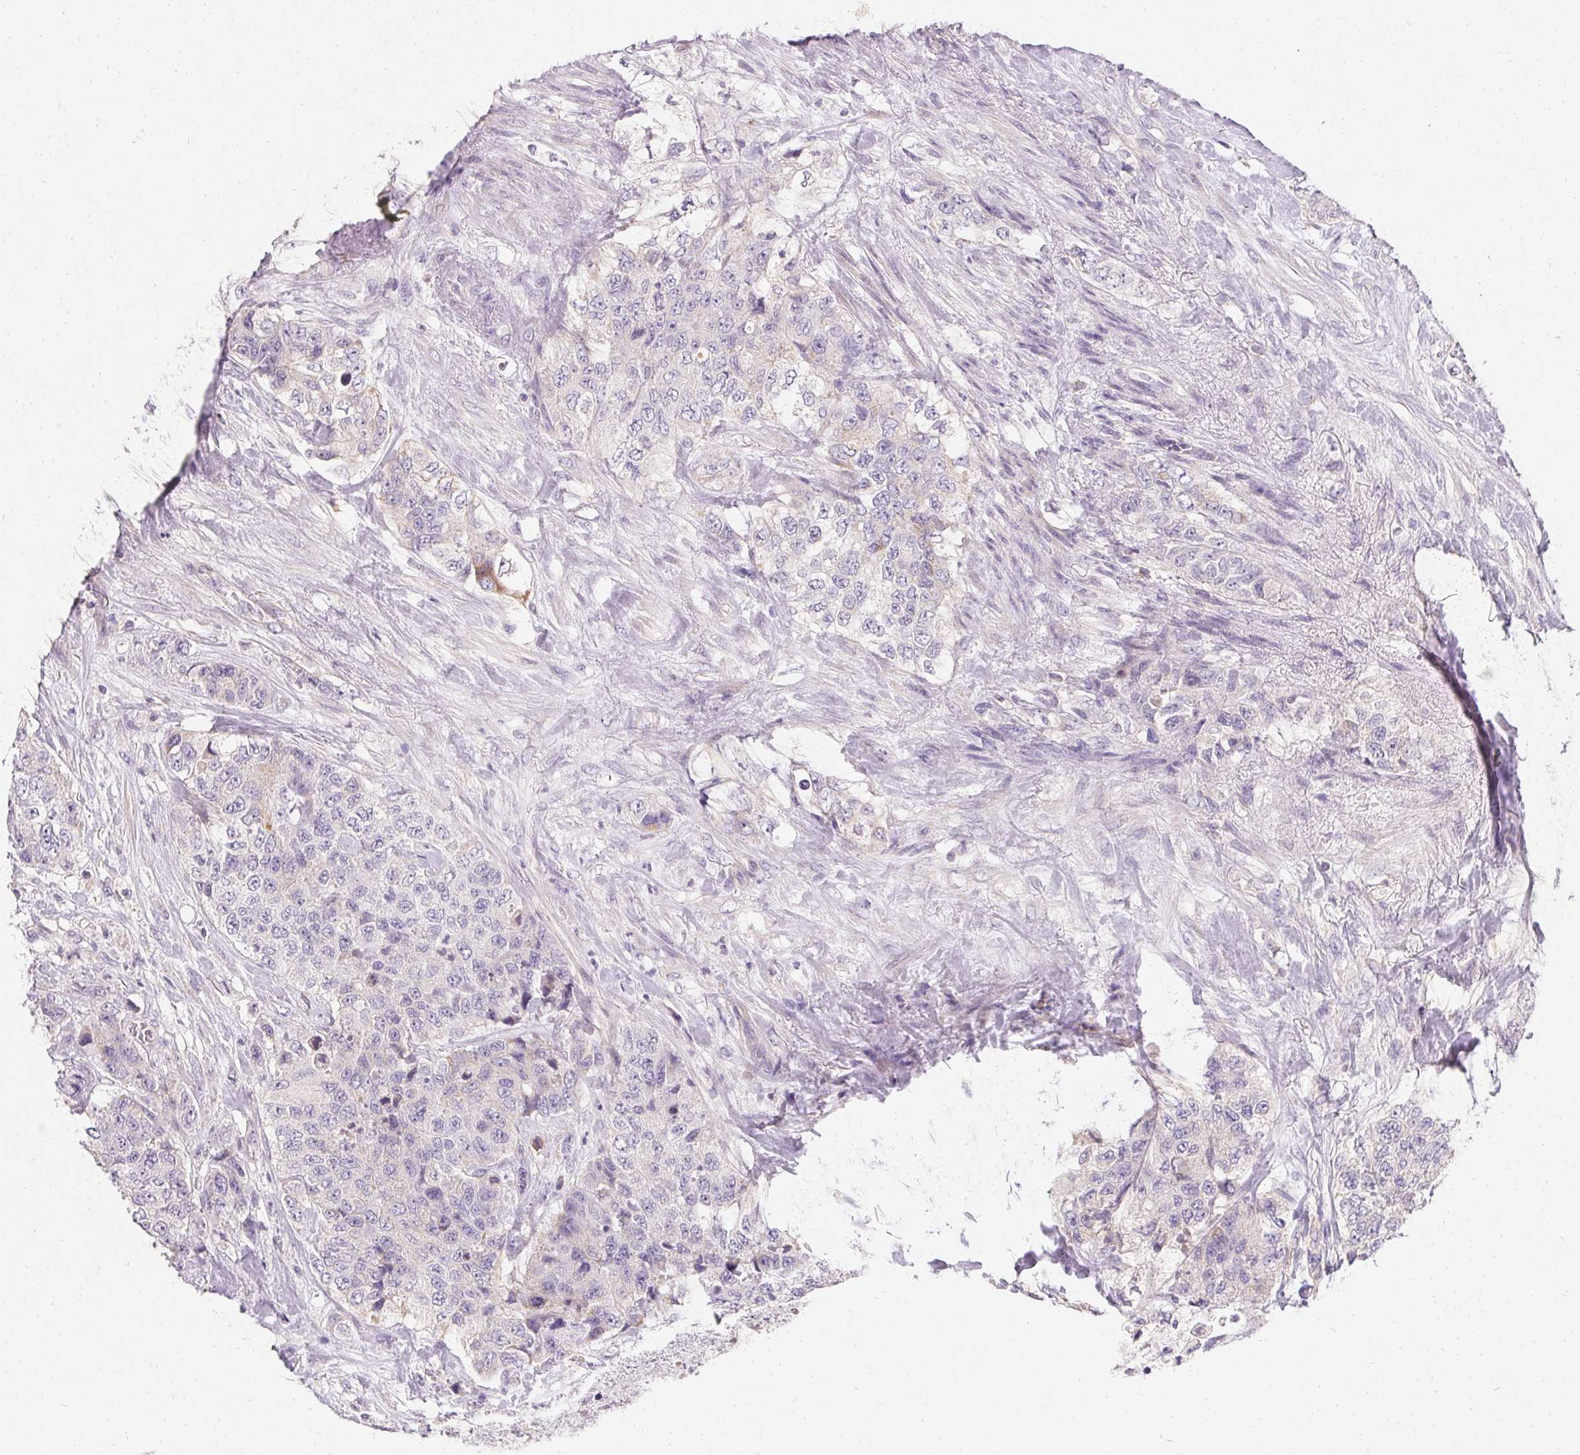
{"staining": {"intensity": "negative", "quantity": "none", "location": "none"}, "tissue": "urothelial cancer", "cell_type": "Tumor cells", "image_type": "cancer", "snomed": [{"axis": "morphology", "description": "Urothelial carcinoma, High grade"}, {"axis": "topography", "description": "Urinary bladder"}], "caption": "DAB immunohistochemical staining of human urothelial cancer exhibits no significant expression in tumor cells.", "gene": "TRIP13", "patient": {"sex": "female", "age": 78}}